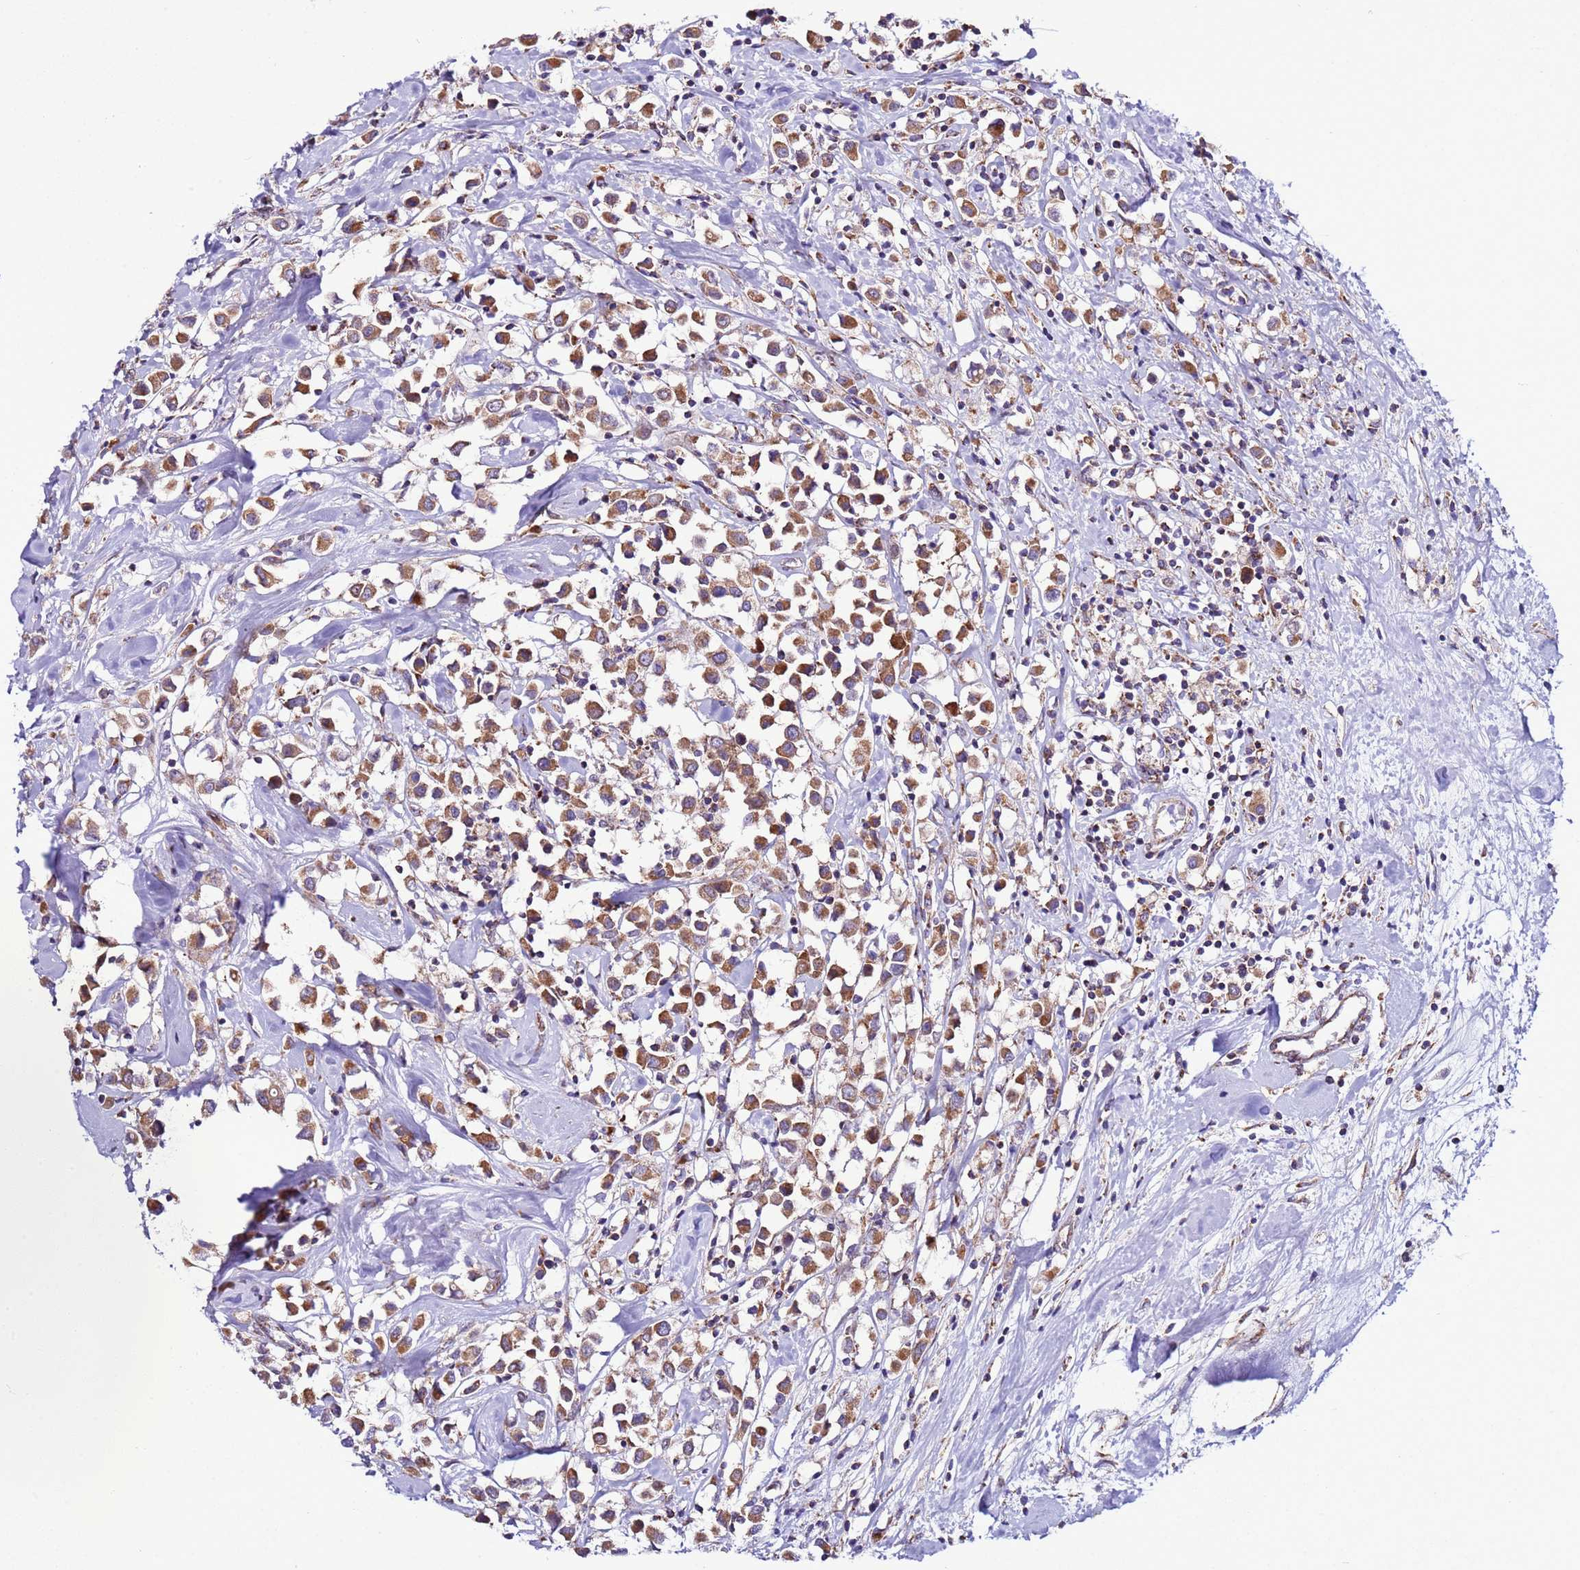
{"staining": {"intensity": "moderate", "quantity": ">75%", "location": "cytoplasmic/membranous"}, "tissue": "breast cancer", "cell_type": "Tumor cells", "image_type": "cancer", "snomed": [{"axis": "morphology", "description": "Duct carcinoma"}, {"axis": "topography", "description": "Breast"}], "caption": "A brown stain shows moderate cytoplasmic/membranous positivity of a protein in breast invasive ductal carcinoma tumor cells. (DAB (3,3'-diaminobenzidine) IHC, brown staining for protein, blue staining for nuclei).", "gene": "AHI1", "patient": {"sex": "female", "age": 61}}